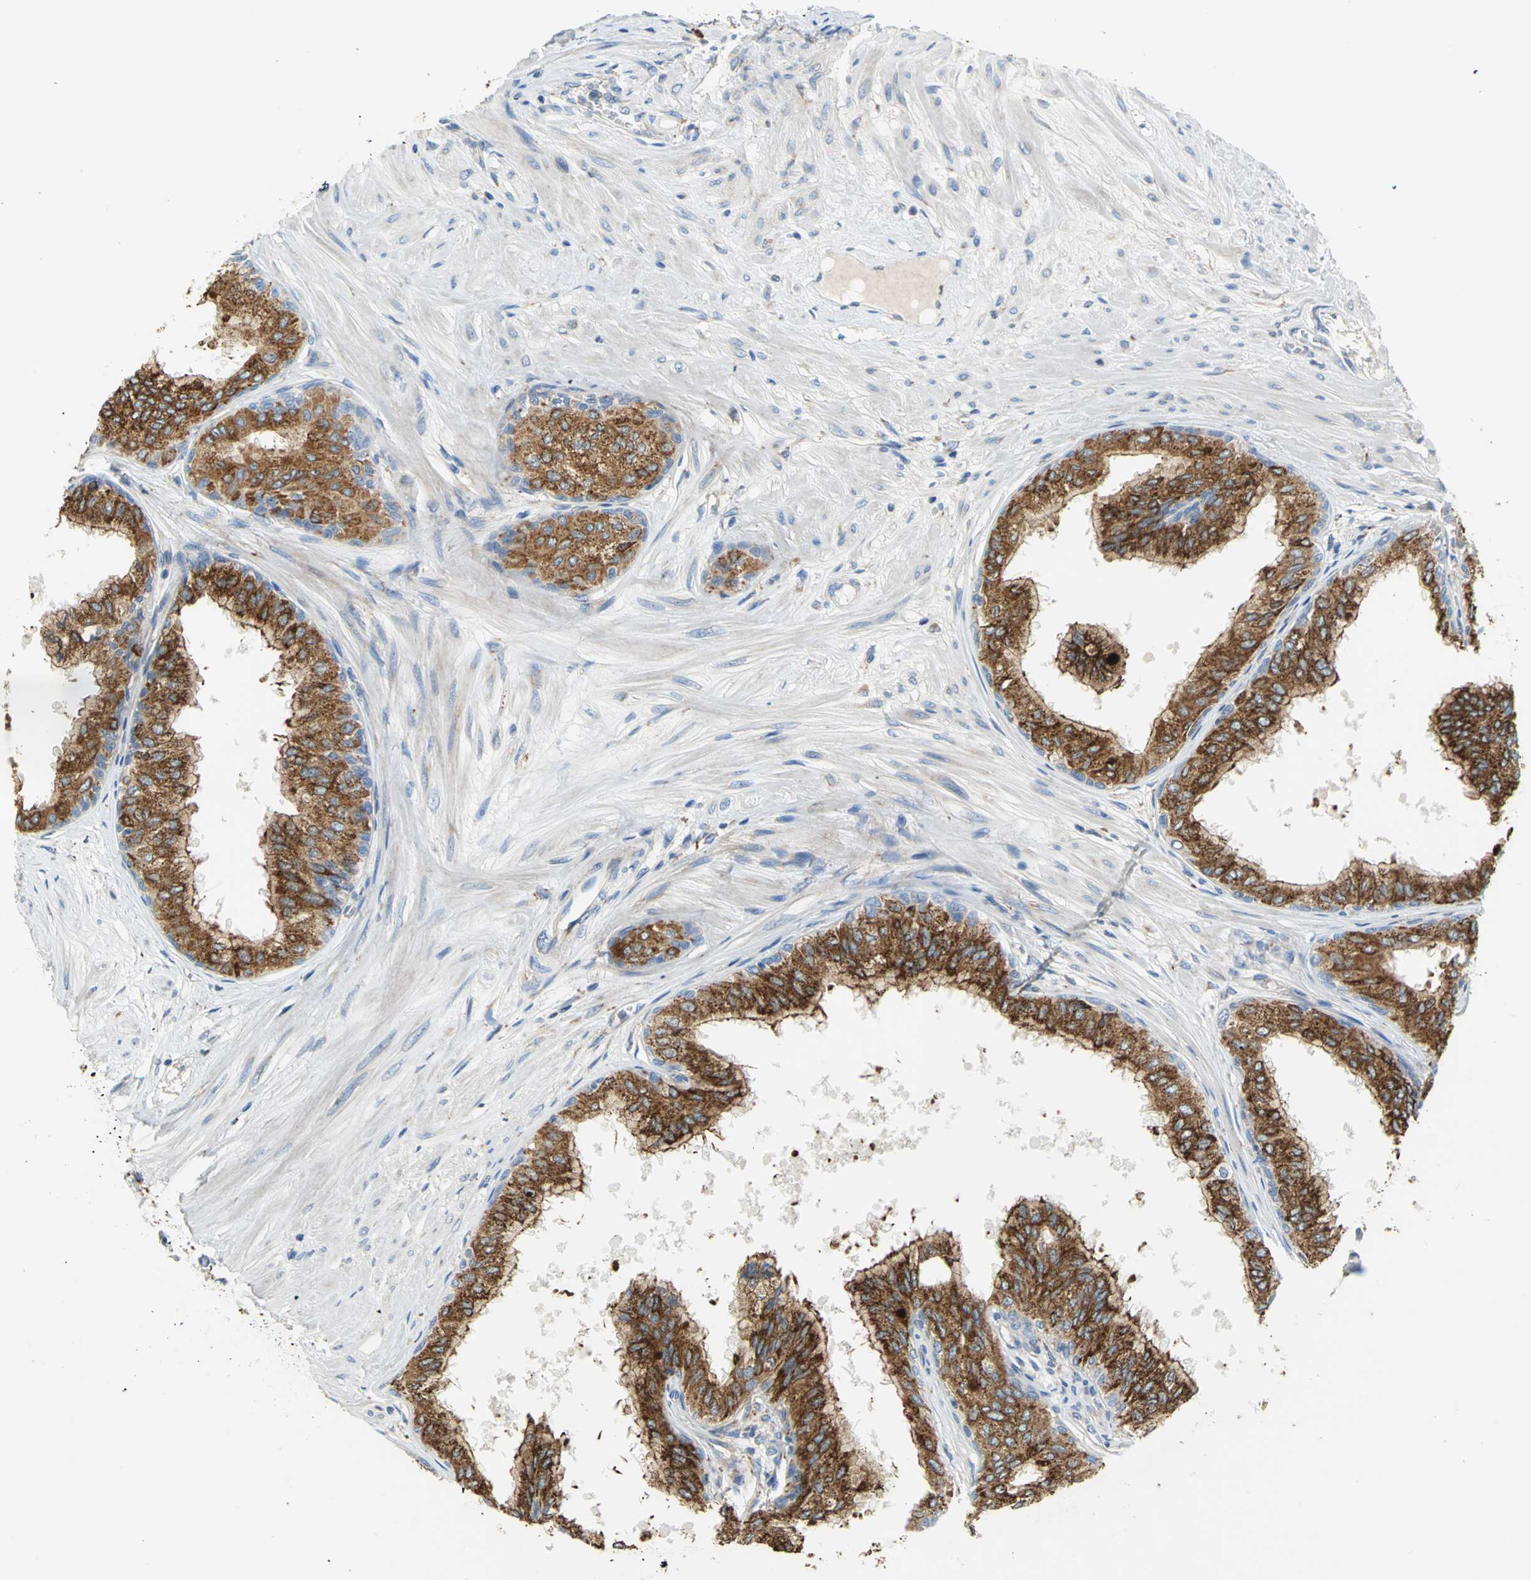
{"staining": {"intensity": "strong", "quantity": ">75%", "location": "cytoplasmic/membranous"}, "tissue": "prostate", "cell_type": "Glandular cells", "image_type": "normal", "snomed": [{"axis": "morphology", "description": "Normal tissue, NOS"}, {"axis": "topography", "description": "Prostate"}, {"axis": "topography", "description": "Seminal veicle"}], "caption": "Immunohistochemical staining of normal human prostate demonstrates high levels of strong cytoplasmic/membranous staining in about >75% of glandular cells.", "gene": "TULP4", "patient": {"sex": "male", "age": 60}}